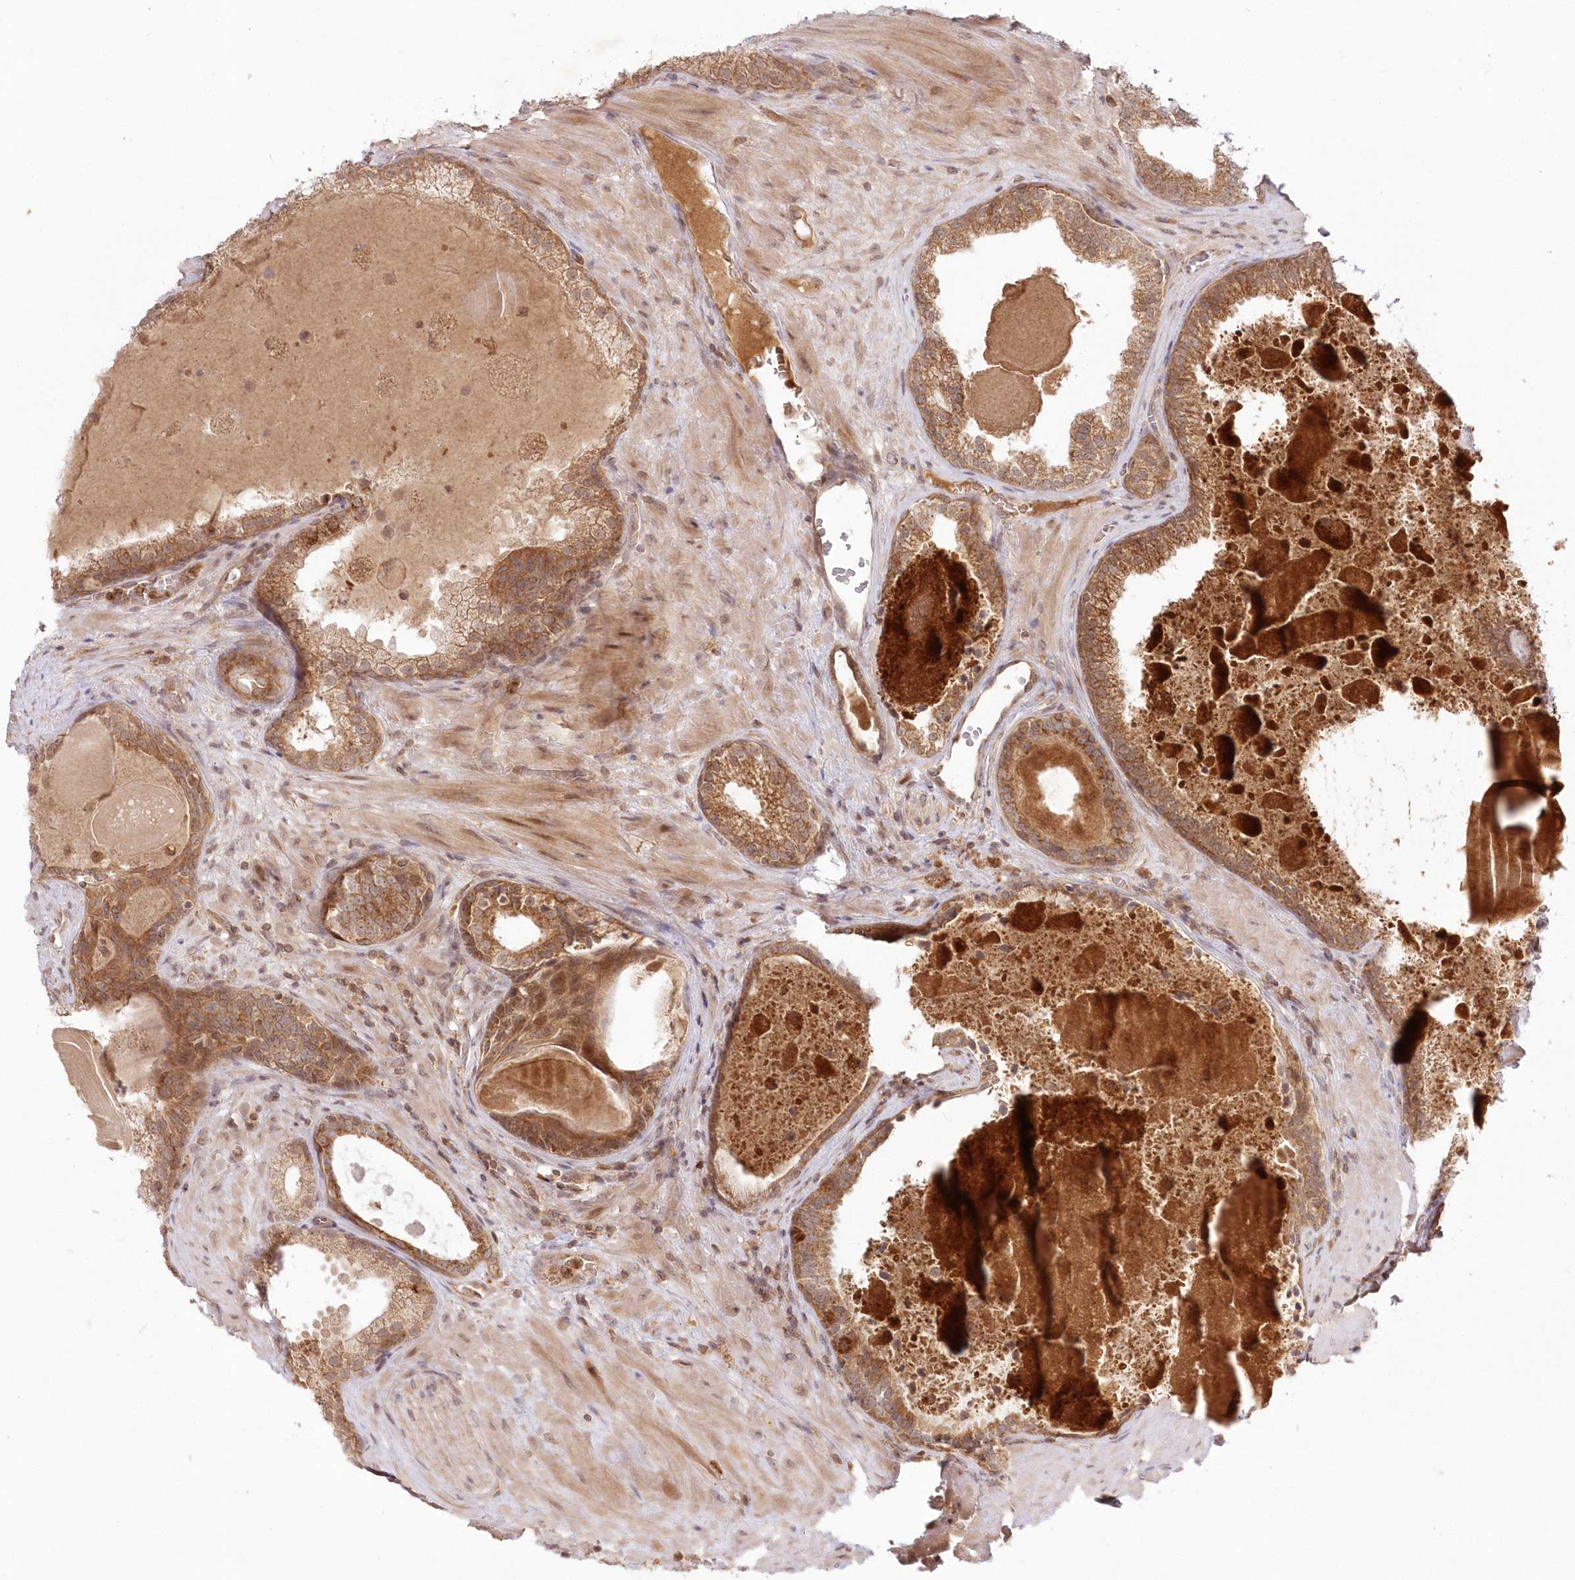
{"staining": {"intensity": "moderate", "quantity": ">75%", "location": "cytoplasmic/membranous"}, "tissue": "prostate cancer", "cell_type": "Tumor cells", "image_type": "cancer", "snomed": [{"axis": "morphology", "description": "Adenocarcinoma, Low grade"}, {"axis": "topography", "description": "Prostate"}], "caption": "This is an image of immunohistochemistry (IHC) staining of prostate cancer, which shows moderate positivity in the cytoplasmic/membranous of tumor cells.", "gene": "MTMR3", "patient": {"sex": "male", "age": 69}}